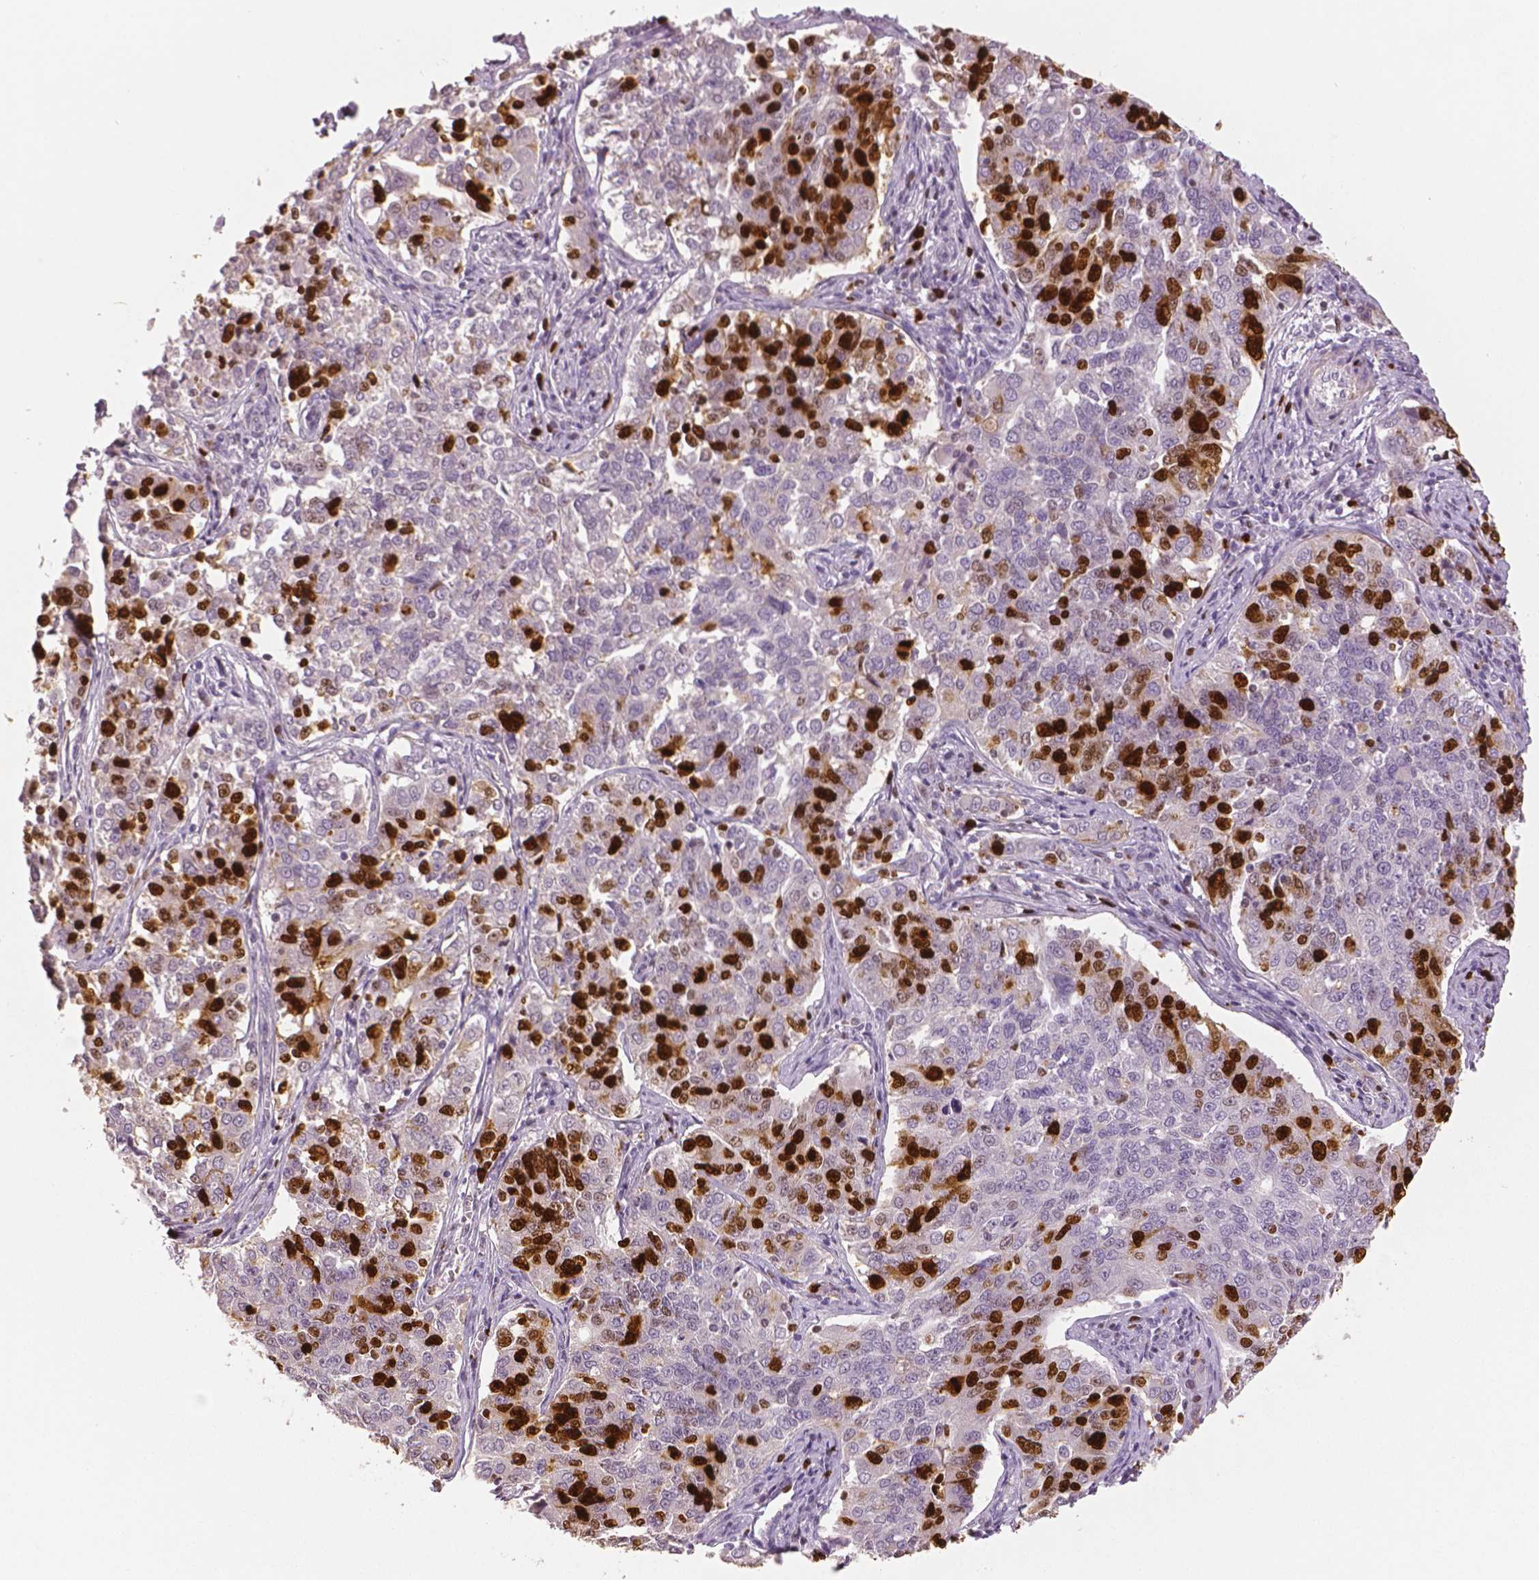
{"staining": {"intensity": "strong", "quantity": "<25%", "location": "nuclear"}, "tissue": "endometrial cancer", "cell_type": "Tumor cells", "image_type": "cancer", "snomed": [{"axis": "morphology", "description": "Adenocarcinoma, NOS"}, {"axis": "topography", "description": "Endometrium"}], "caption": "Strong nuclear staining is present in approximately <25% of tumor cells in endometrial cancer.", "gene": "MKI67", "patient": {"sex": "female", "age": 43}}